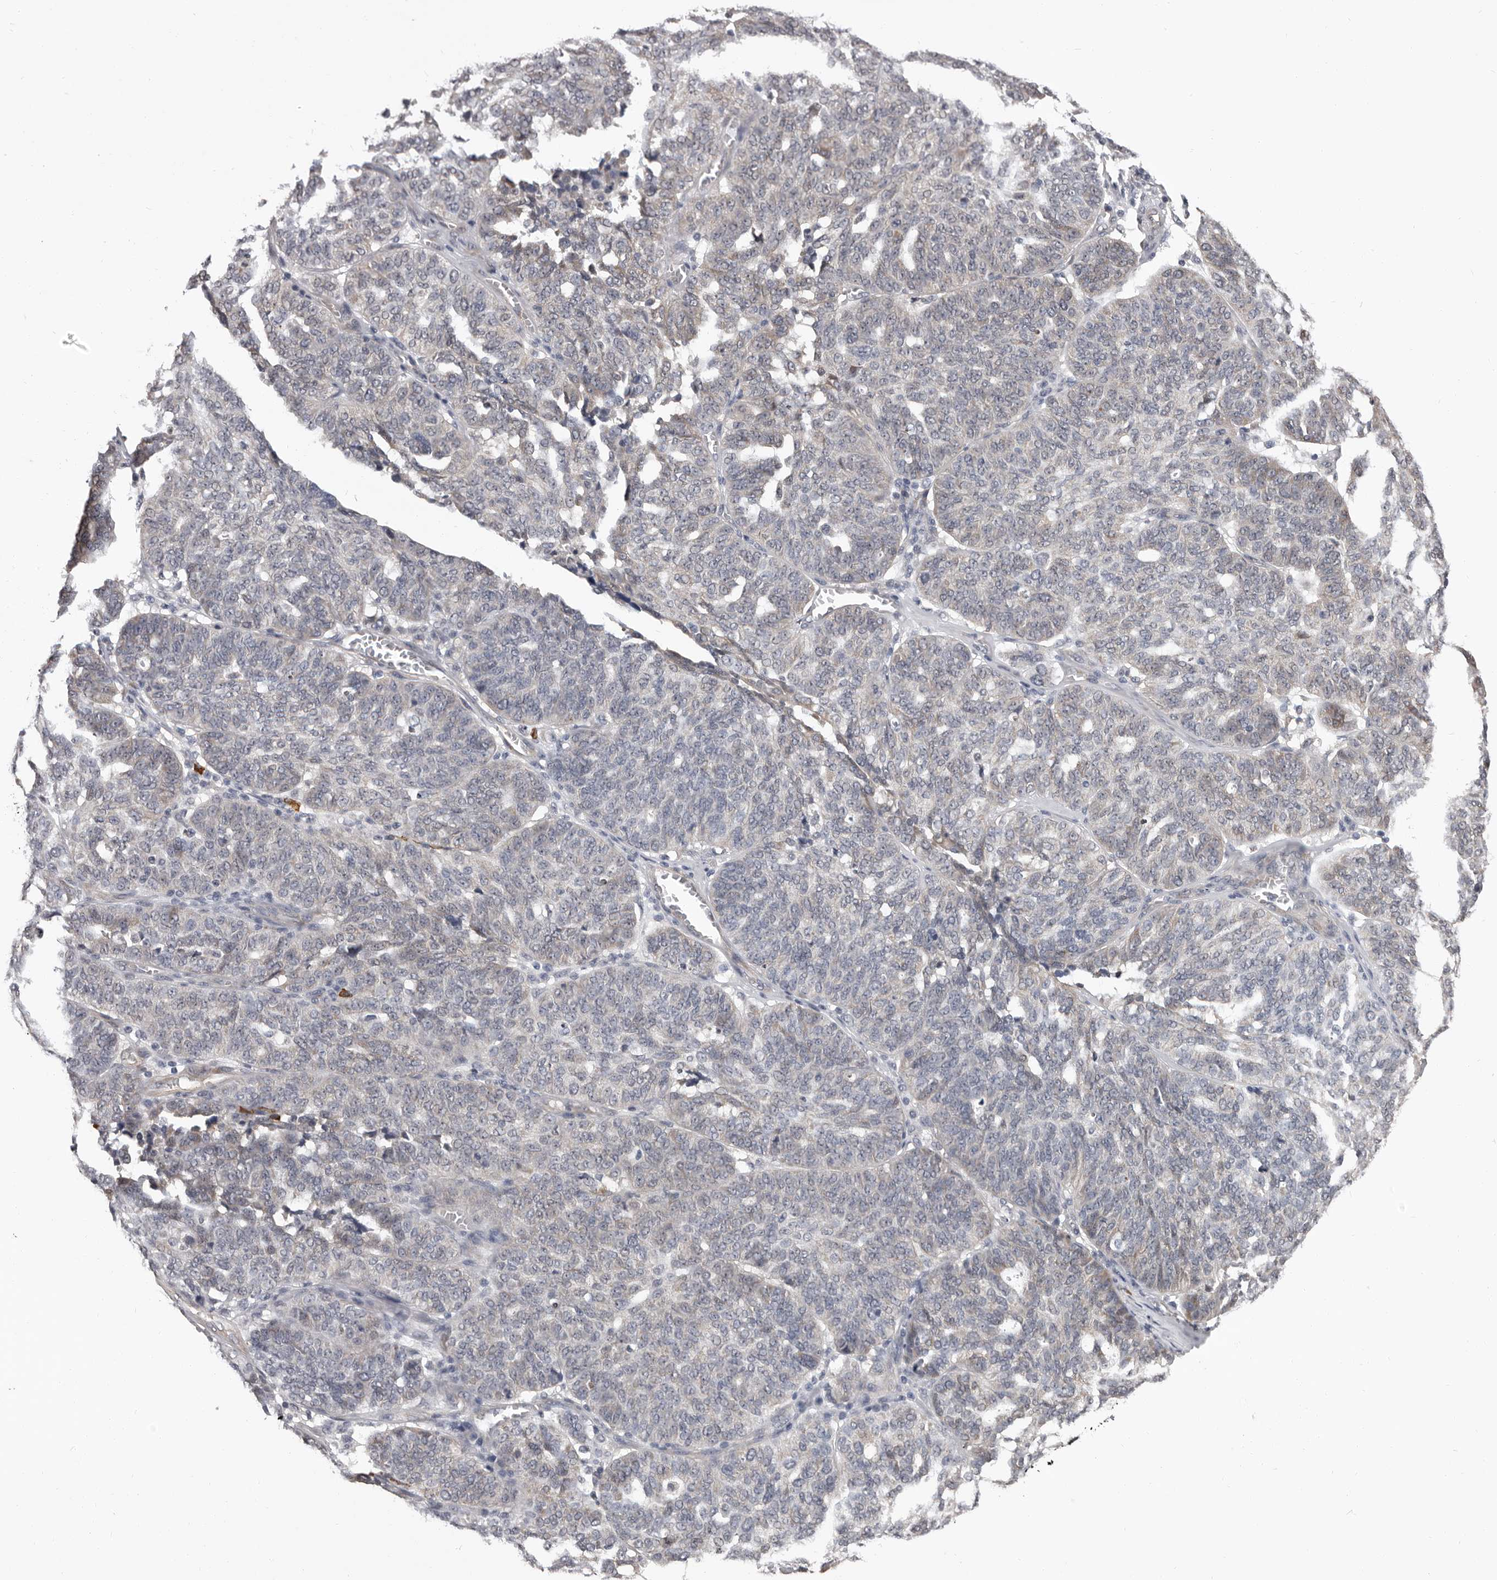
{"staining": {"intensity": "weak", "quantity": "<25%", "location": "cytoplasmic/membranous"}, "tissue": "ovarian cancer", "cell_type": "Tumor cells", "image_type": "cancer", "snomed": [{"axis": "morphology", "description": "Cystadenocarcinoma, serous, NOS"}, {"axis": "topography", "description": "Ovary"}], "caption": "Serous cystadenocarcinoma (ovarian) was stained to show a protein in brown. There is no significant positivity in tumor cells. The staining is performed using DAB brown chromogen with nuclei counter-stained in using hematoxylin.", "gene": "MED8", "patient": {"sex": "female", "age": 59}}